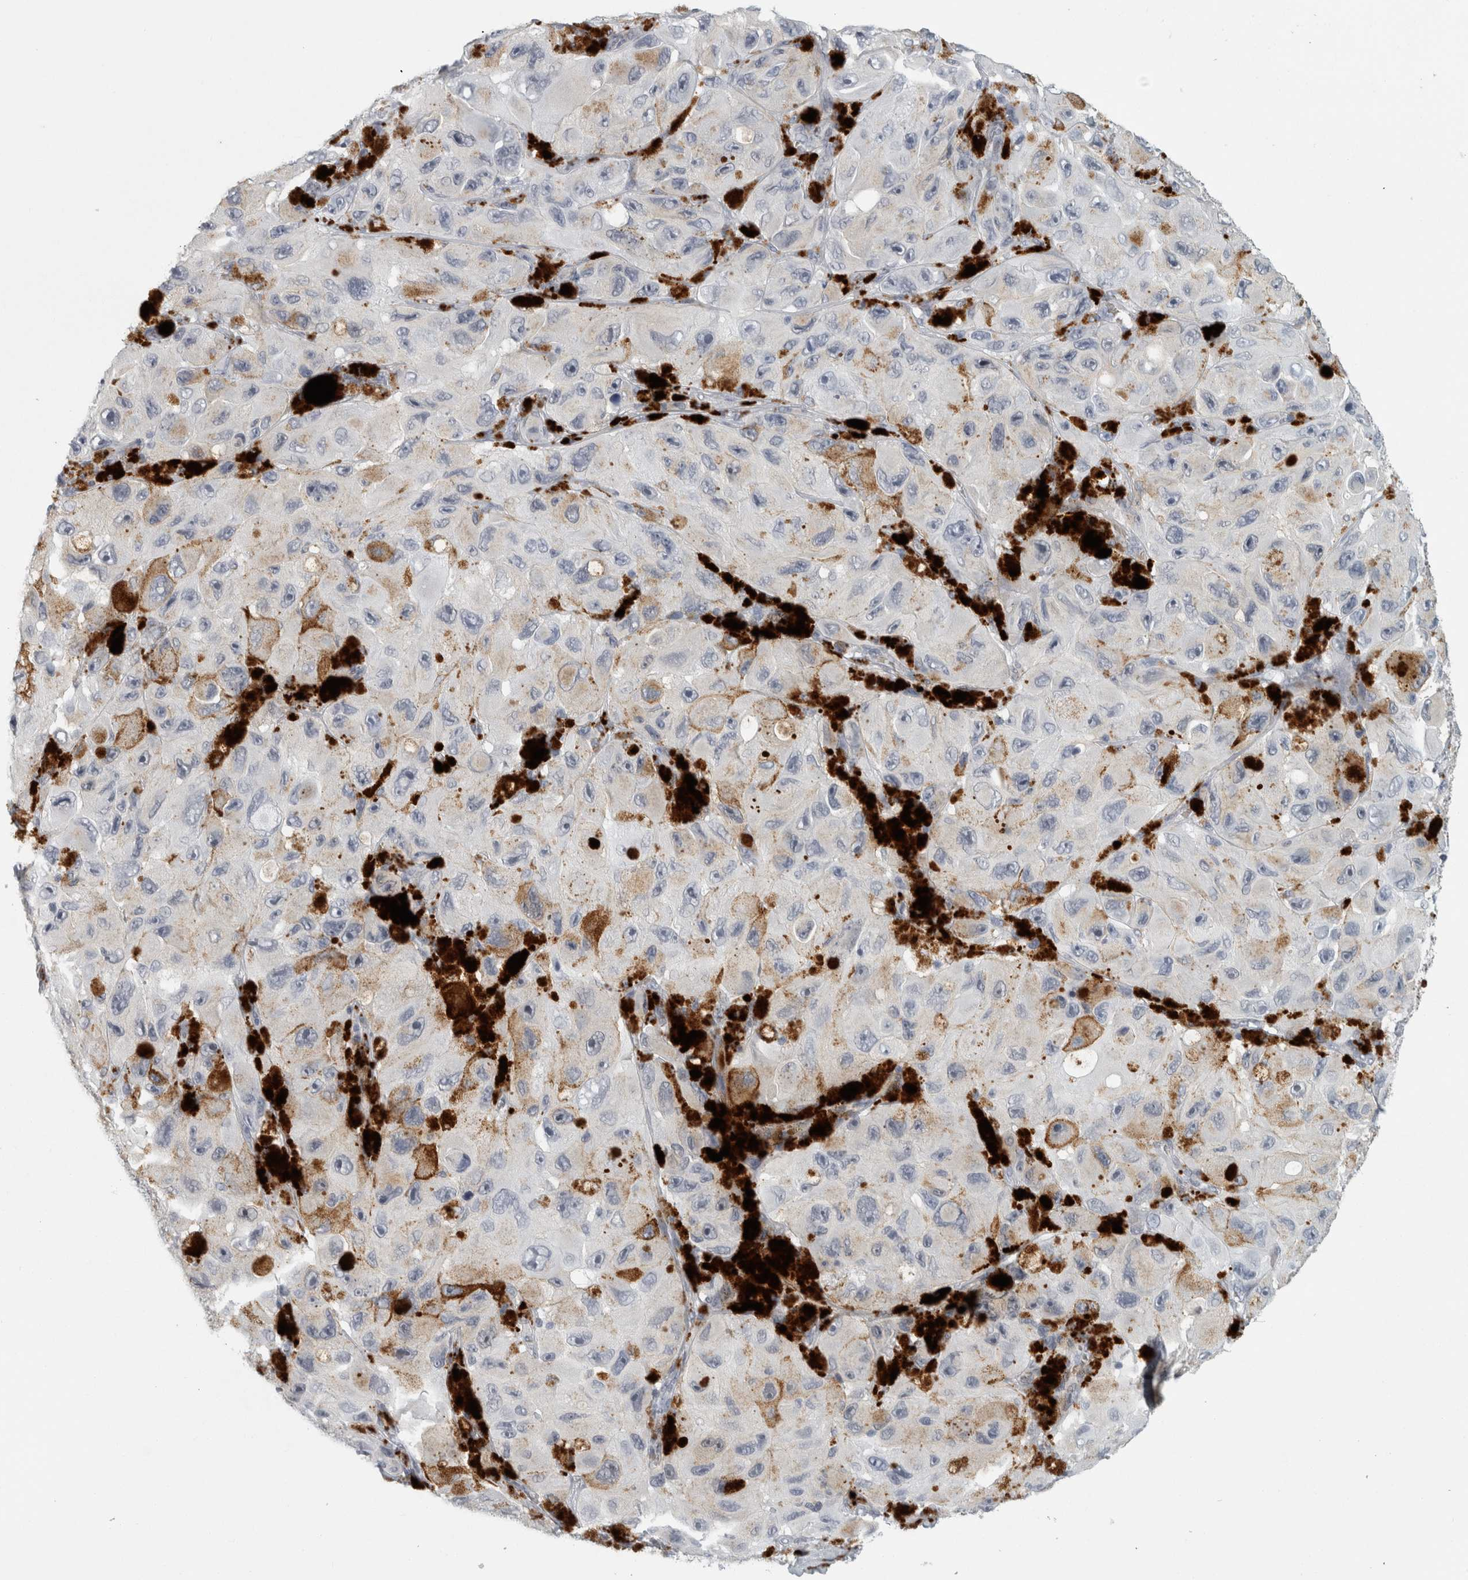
{"staining": {"intensity": "negative", "quantity": "none", "location": "none"}, "tissue": "melanoma", "cell_type": "Tumor cells", "image_type": "cancer", "snomed": [{"axis": "morphology", "description": "Malignant melanoma, NOS"}, {"axis": "topography", "description": "Skin"}], "caption": "Image shows no significant protein positivity in tumor cells of malignant melanoma.", "gene": "CPE", "patient": {"sex": "female", "age": 73}}